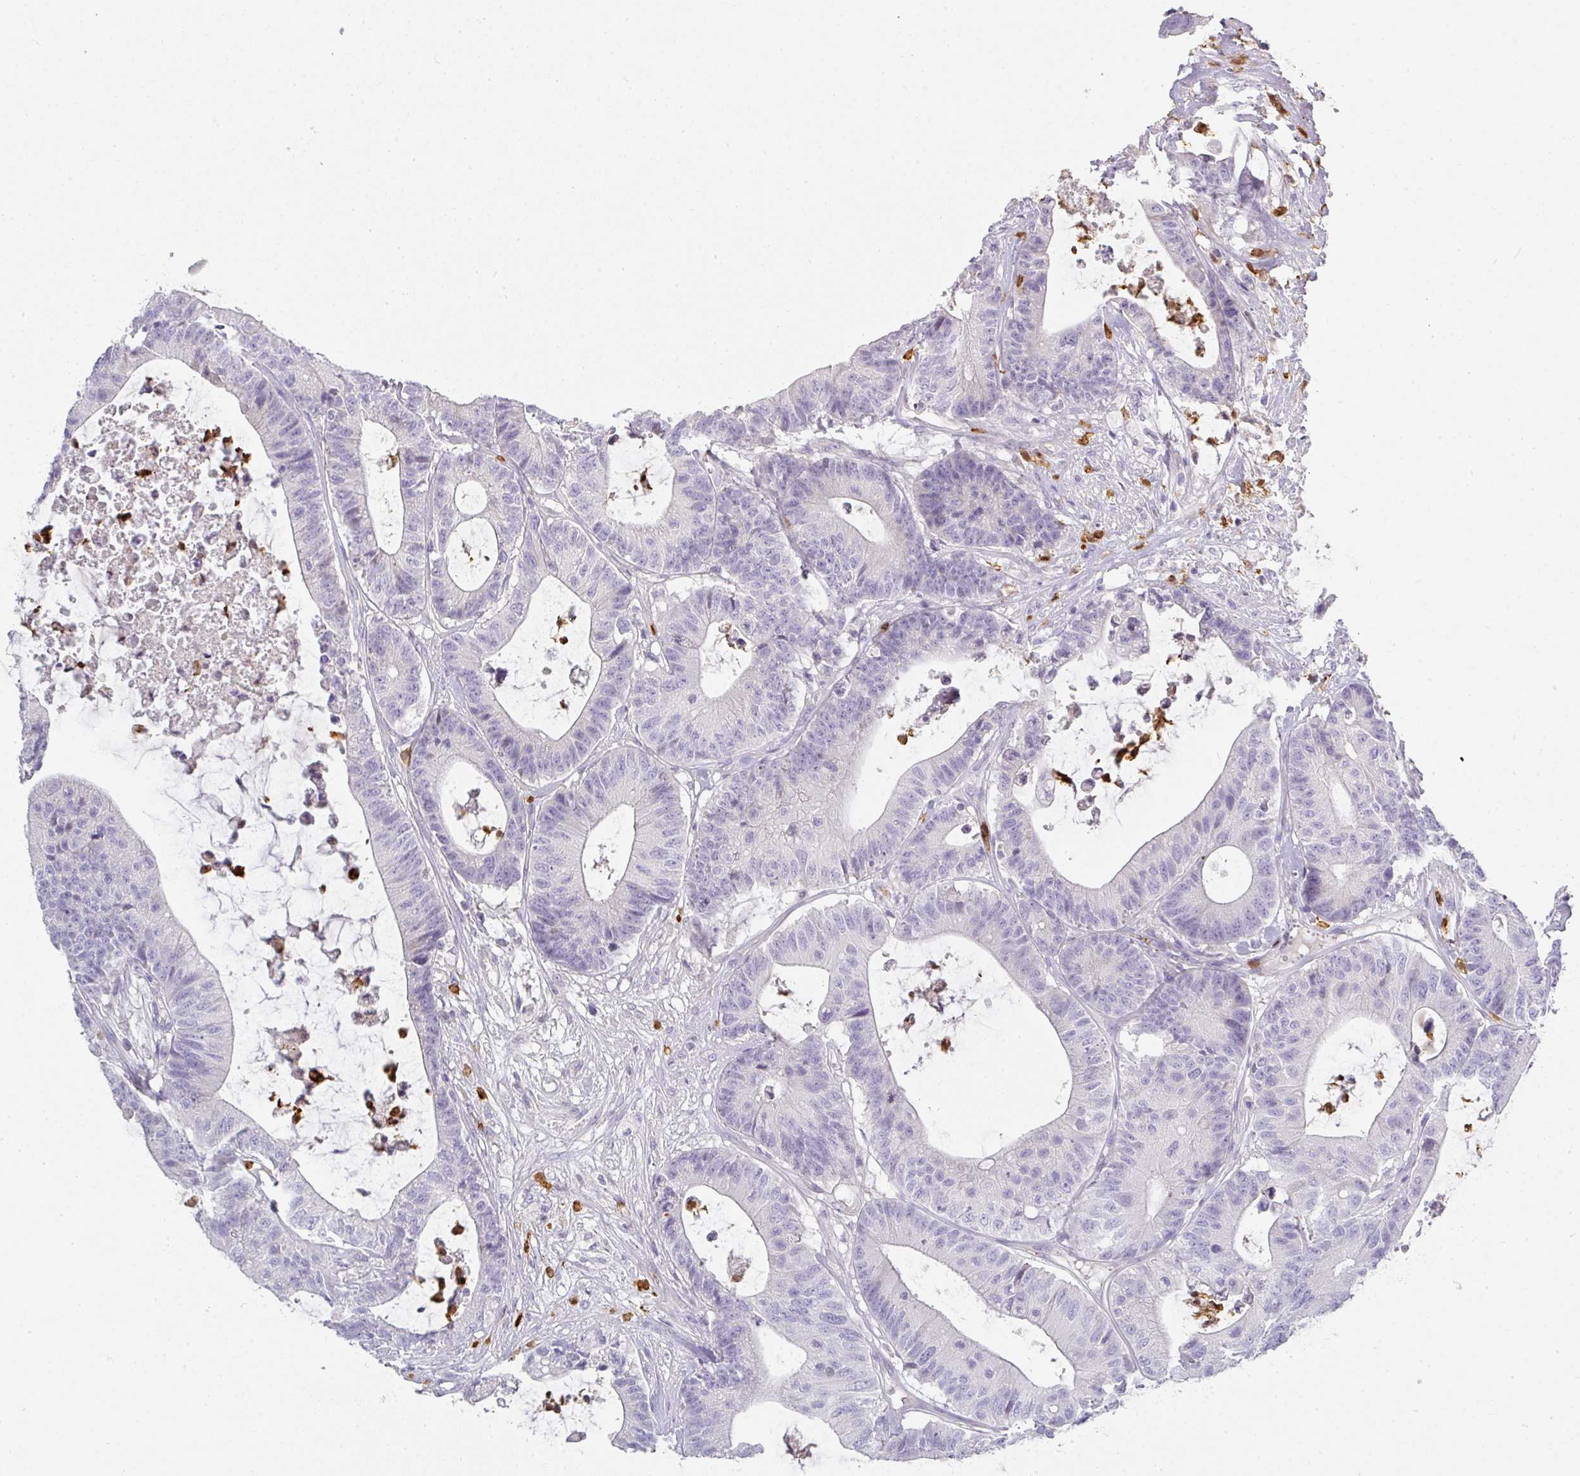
{"staining": {"intensity": "negative", "quantity": "none", "location": "none"}, "tissue": "colorectal cancer", "cell_type": "Tumor cells", "image_type": "cancer", "snomed": [{"axis": "morphology", "description": "Adenocarcinoma, NOS"}, {"axis": "topography", "description": "Colon"}], "caption": "Tumor cells show no significant staining in colorectal cancer.", "gene": "HHEX", "patient": {"sex": "female", "age": 84}}